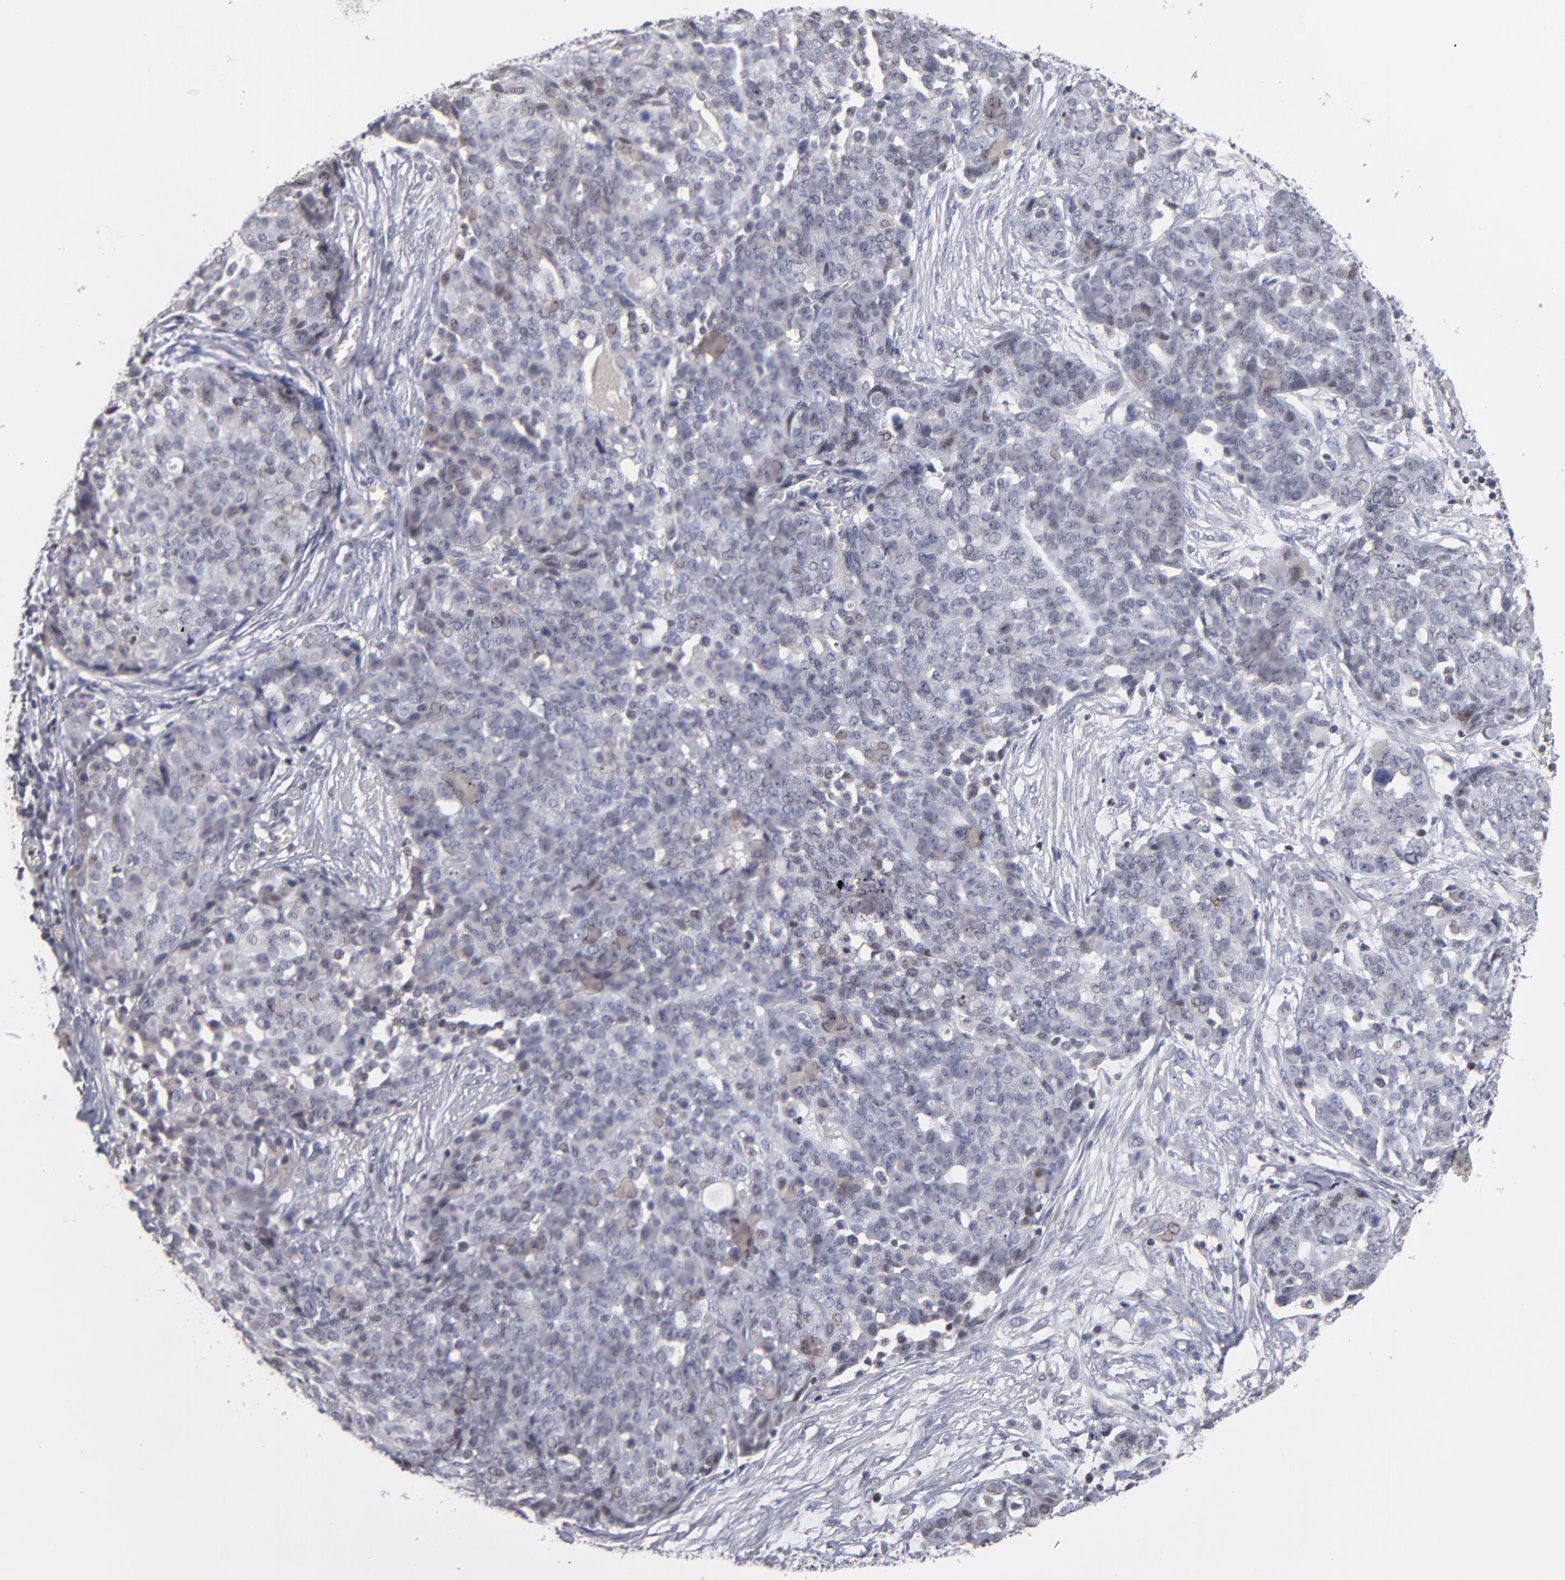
{"staining": {"intensity": "weak", "quantity": "<25%", "location": "nuclear"}, "tissue": "ovarian cancer", "cell_type": "Tumor cells", "image_type": "cancer", "snomed": [{"axis": "morphology", "description": "Cystadenocarcinoma, serous, NOS"}, {"axis": "topography", "description": "Soft tissue"}, {"axis": "topography", "description": "Ovary"}], "caption": "Tumor cells are negative for protein expression in human ovarian cancer. Brightfield microscopy of immunohistochemistry stained with DAB (brown) and hematoxylin (blue), captured at high magnification.", "gene": "ODF2", "patient": {"sex": "female", "age": 57}}